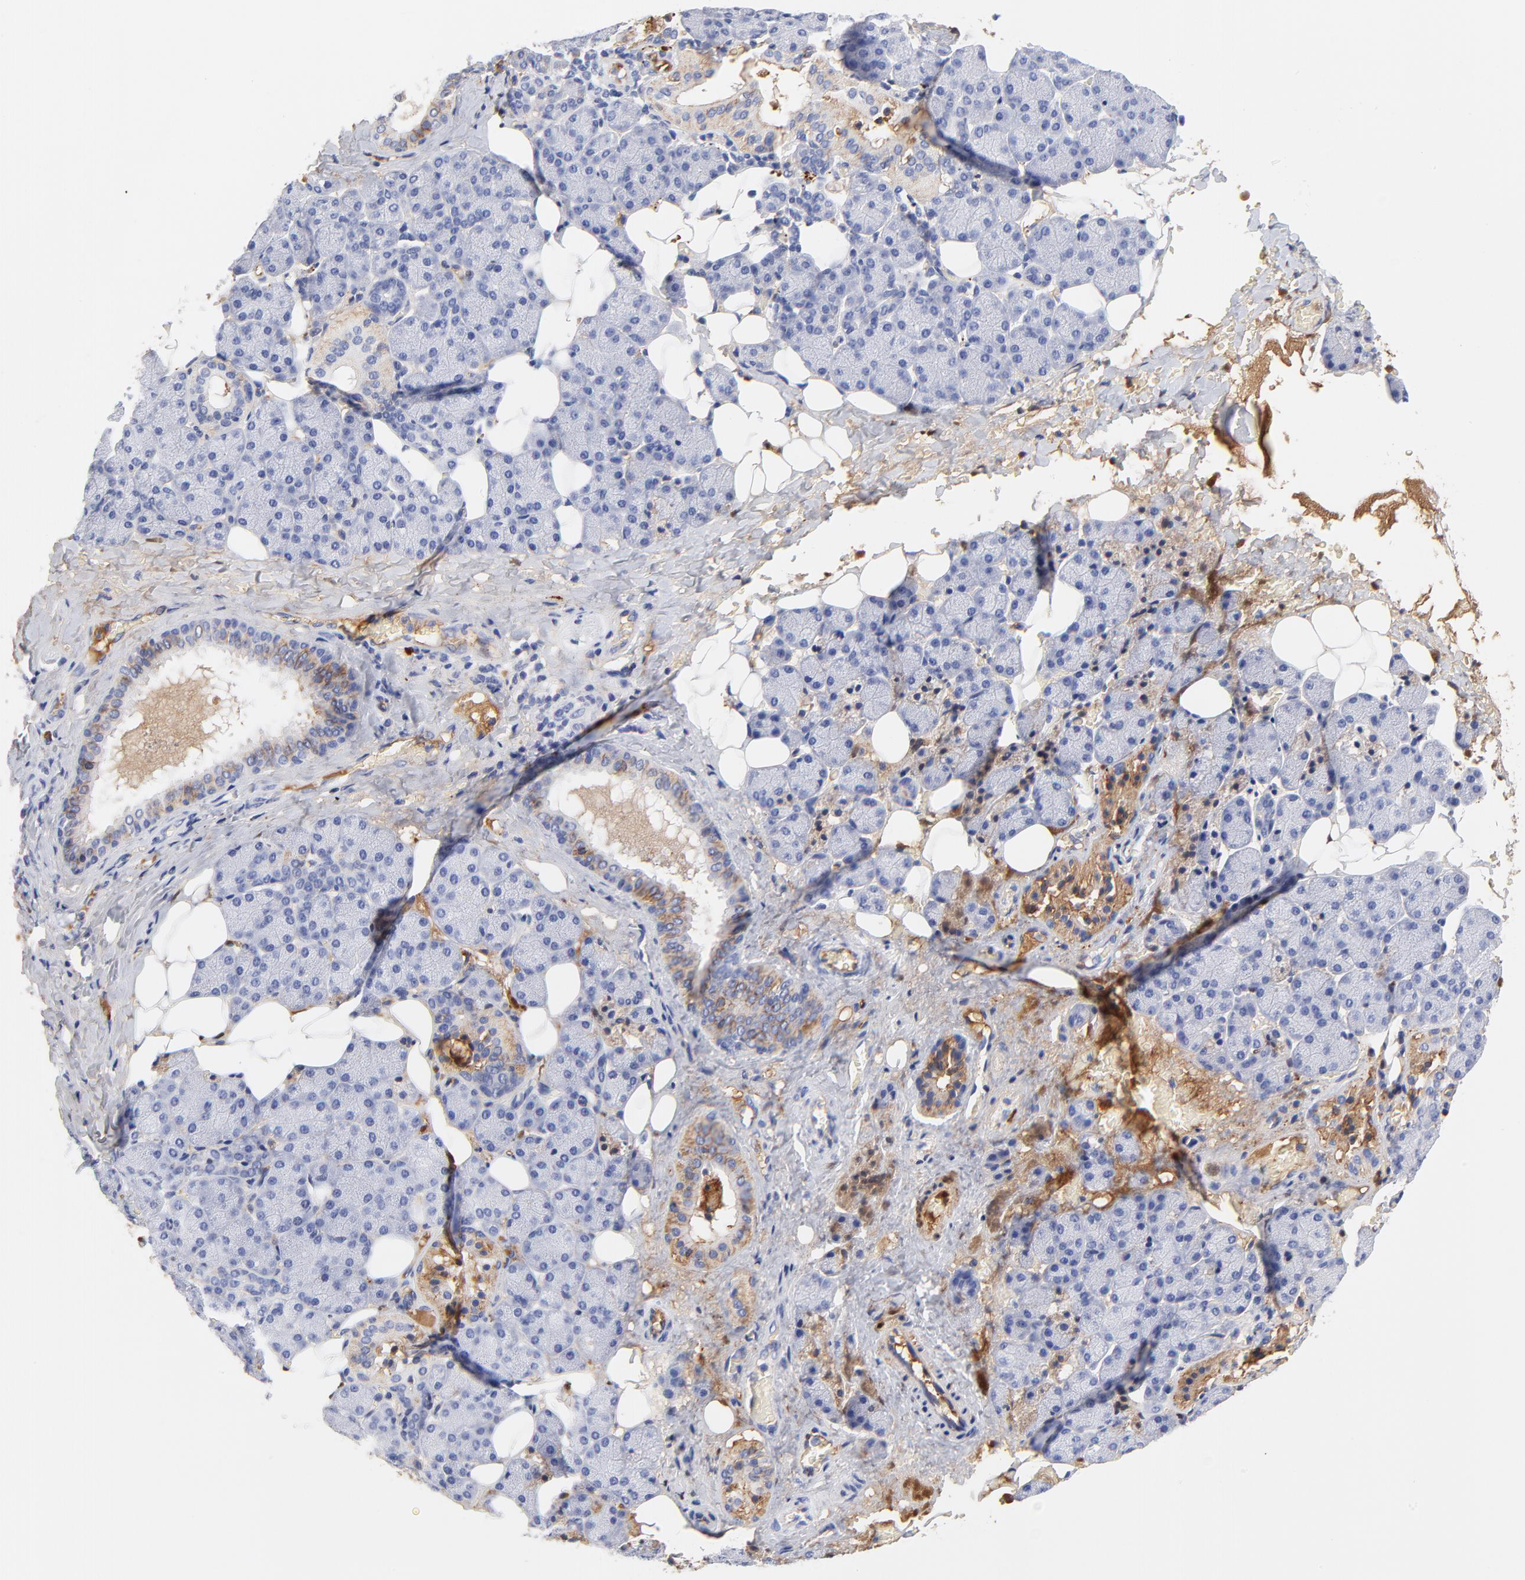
{"staining": {"intensity": "weak", "quantity": "25%-75%", "location": "cytoplasmic/membranous"}, "tissue": "salivary gland", "cell_type": "Glandular cells", "image_type": "normal", "snomed": [{"axis": "morphology", "description": "Normal tissue, NOS"}, {"axis": "topography", "description": "Lymph node"}, {"axis": "topography", "description": "Salivary gland"}], "caption": "A photomicrograph of human salivary gland stained for a protein reveals weak cytoplasmic/membranous brown staining in glandular cells. (Brightfield microscopy of DAB IHC at high magnification).", "gene": "IGLV3", "patient": {"sex": "male", "age": 8}}